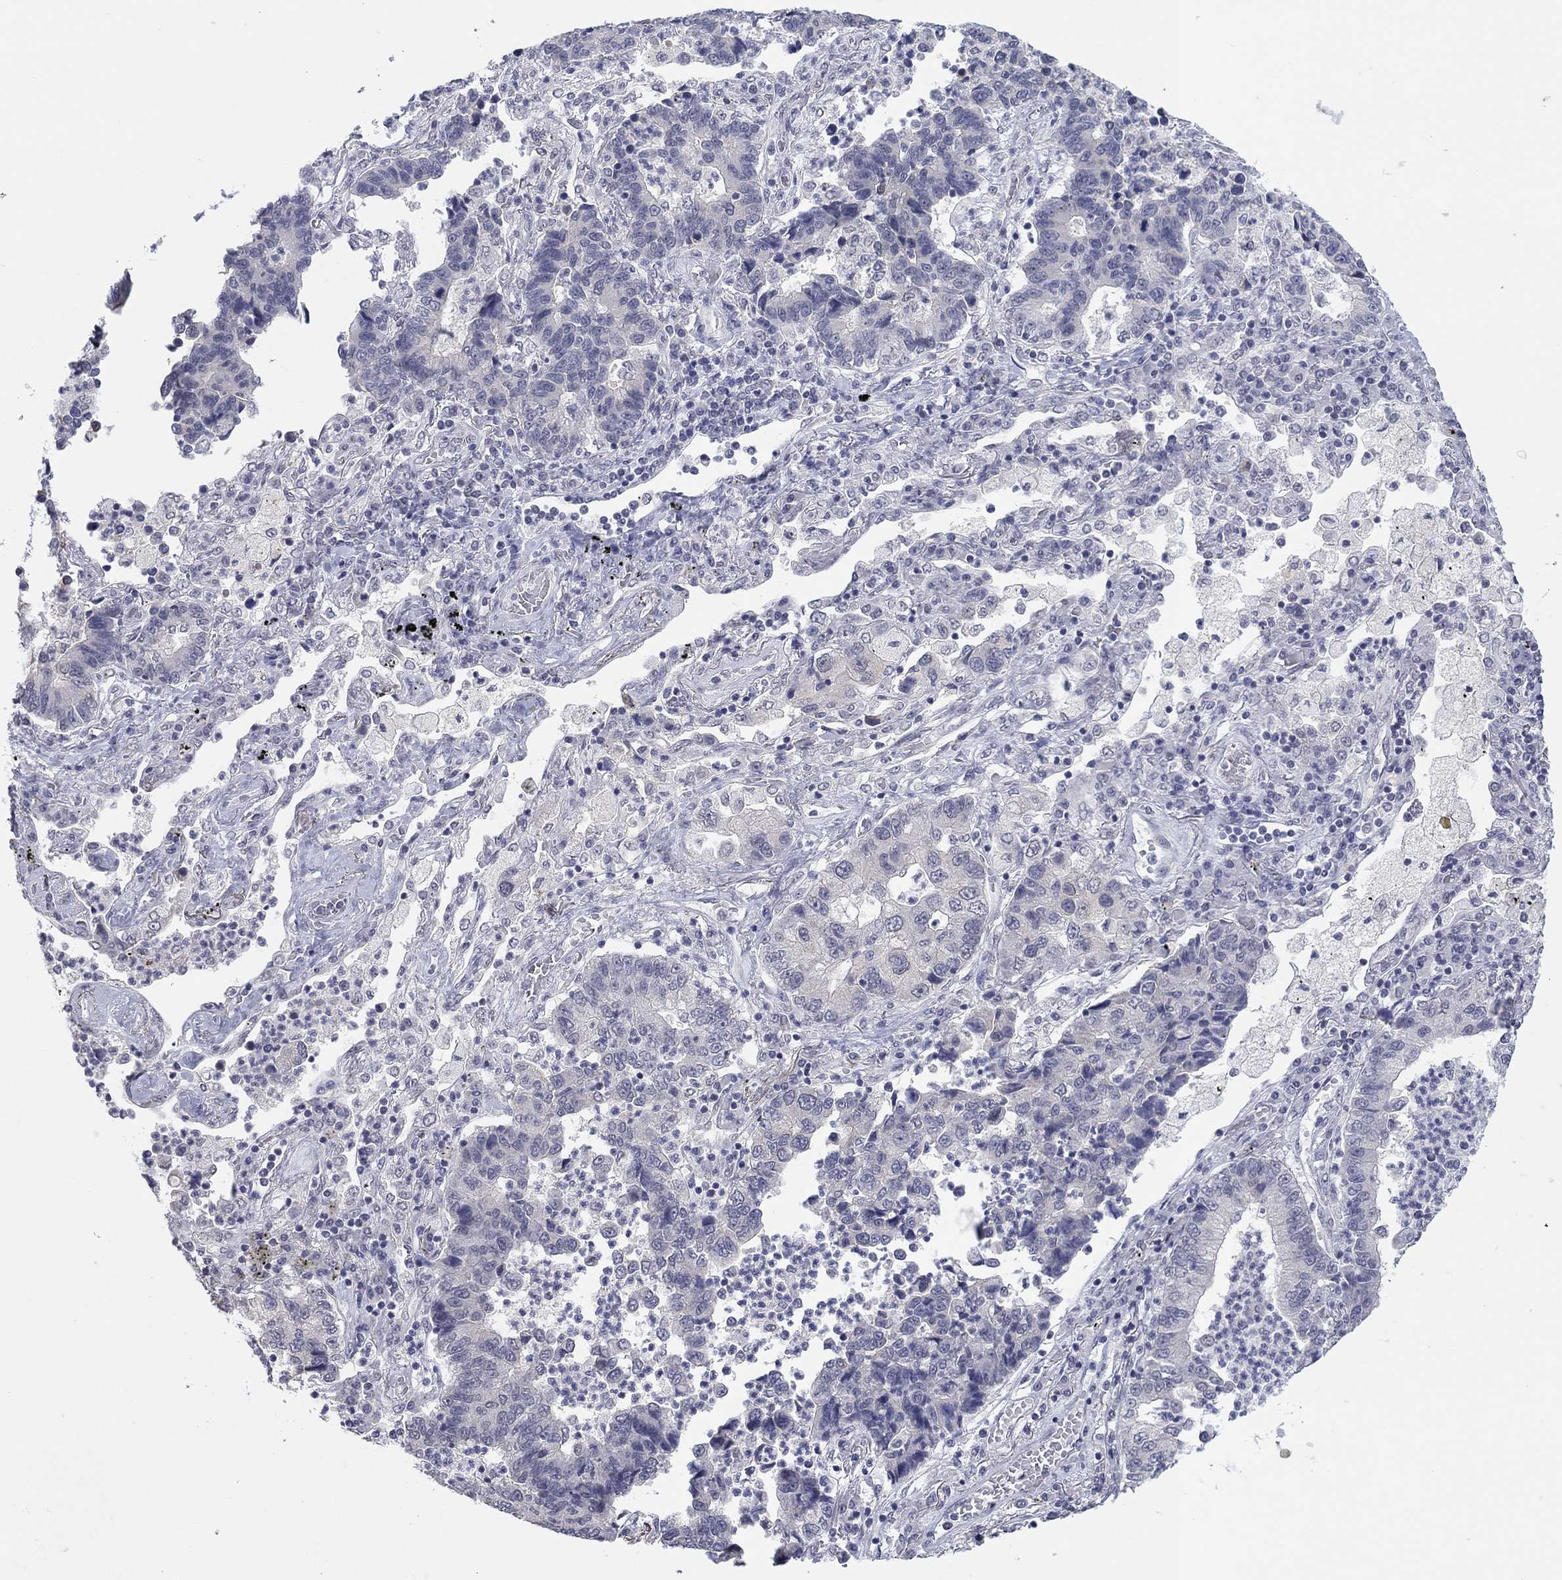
{"staining": {"intensity": "negative", "quantity": "none", "location": "none"}, "tissue": "lung cancer", "cell_type": "Tumor cells", "image_type": "cancer", "snomed": [{"axis": "morphology", "description": "Adenocarcinoma, NOS"}, {"axis": "topography", "description": "Lung"}], "caption": "An IHC image of lung cancer (adenocarcinoma) is shown. There is no staining in tumor cells of lung cancer (adenocarcinoma).", "gene": "SLC22A2", "patient": {"sex": "female", "age": 57}}